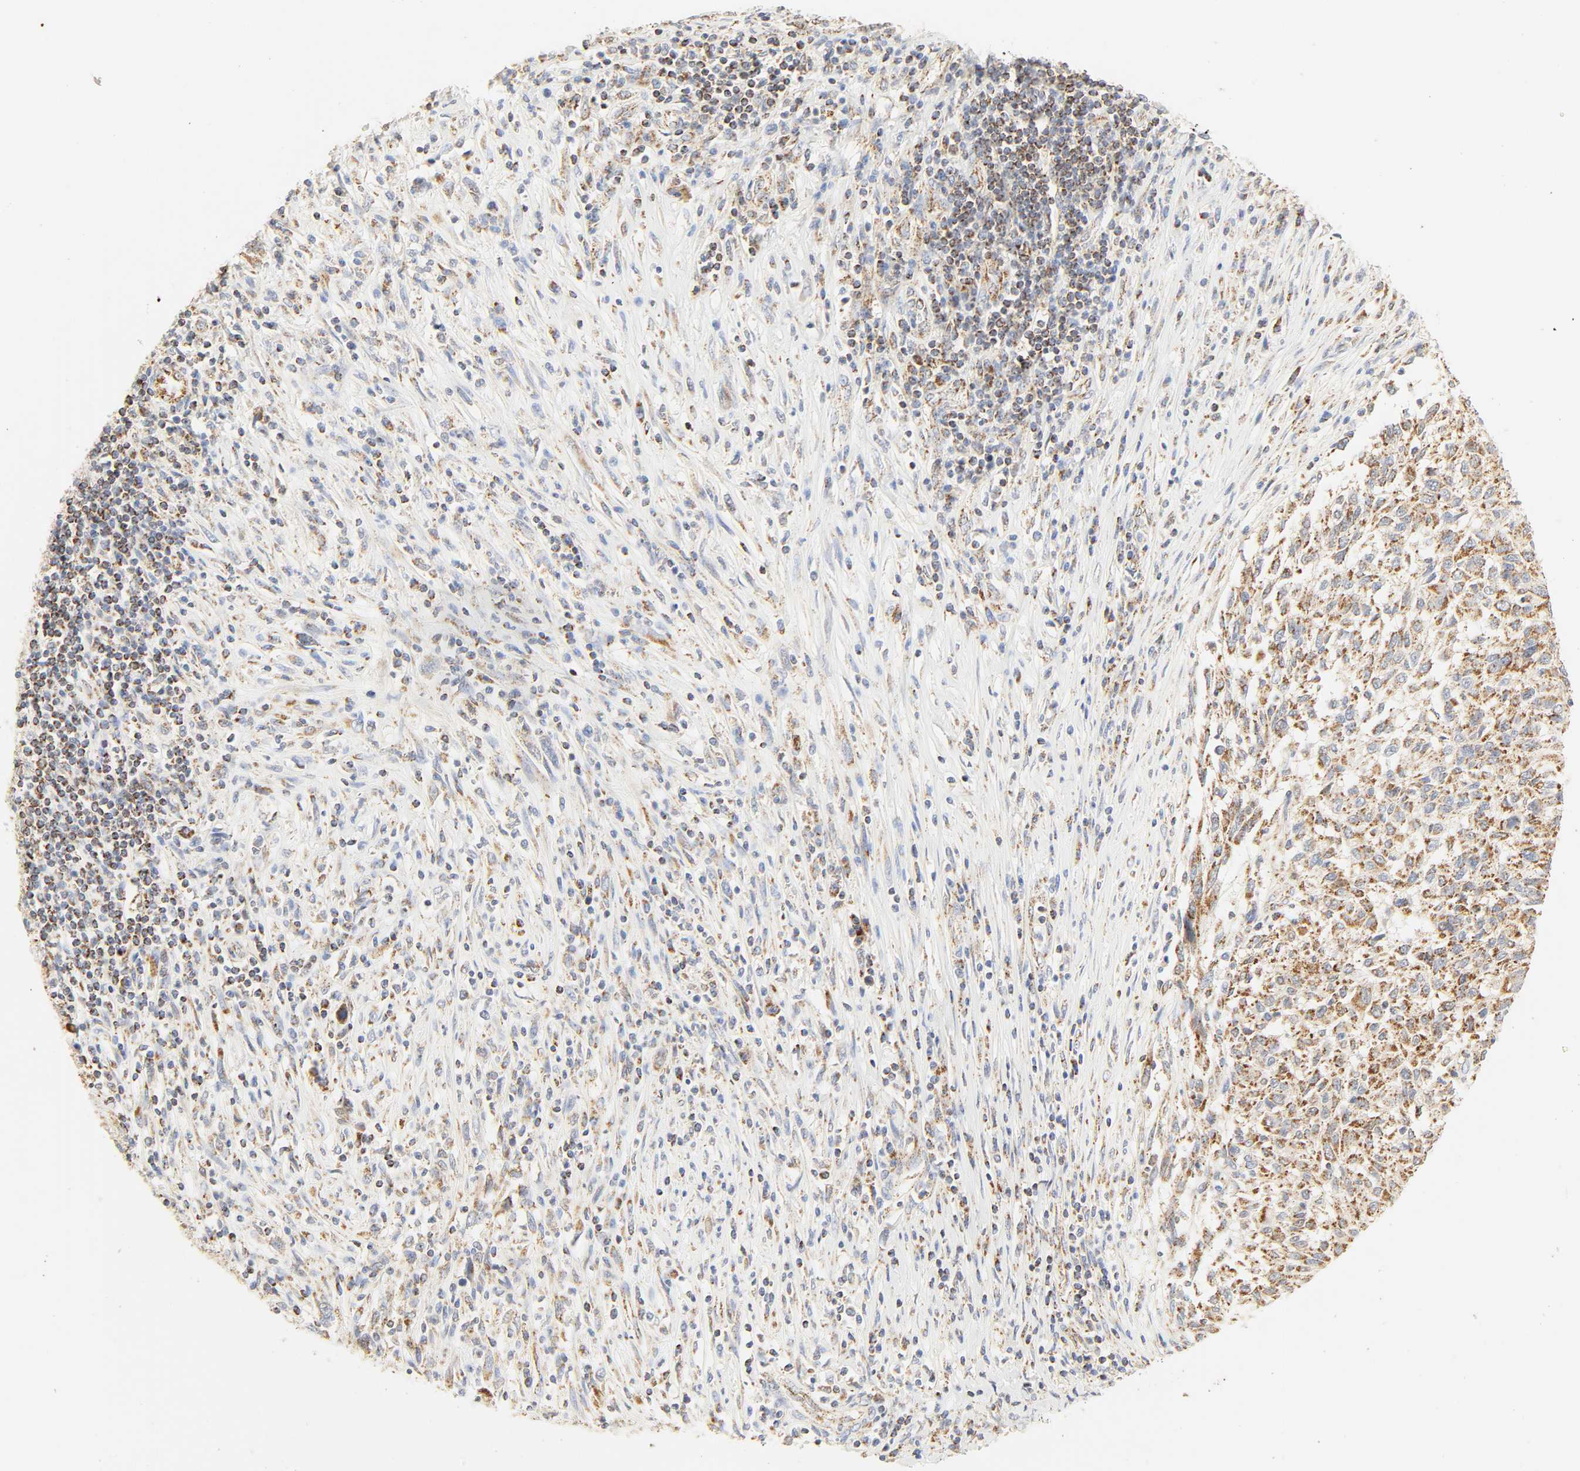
{"staining": {"intensity": "moderate", "quantity": ">75%", "location": "cytoplasmic/membranous"}, "tissue": "melanoma", "cell_type": "Tumor cells", "image_type": "cancer", "snomed": [{"axis": "morphology", "description": "Malignant melanoma, Metastatic site"}, {"axis": "topography", "description": "Lymph node"}], "caption": "IHC photomicrograph of neoplastic tissue: malignant melanoma (metastatic site) stained using immunohistochemistry (IHC) reveals medium levels of moderate protein expression localized specifically in the cytoplasmic/membranous of tumor cells, appearing as a cytoplasmic/membranous brown color.", "gene": "ACAT1", "patient": {"sex": "male", "age": 61}}